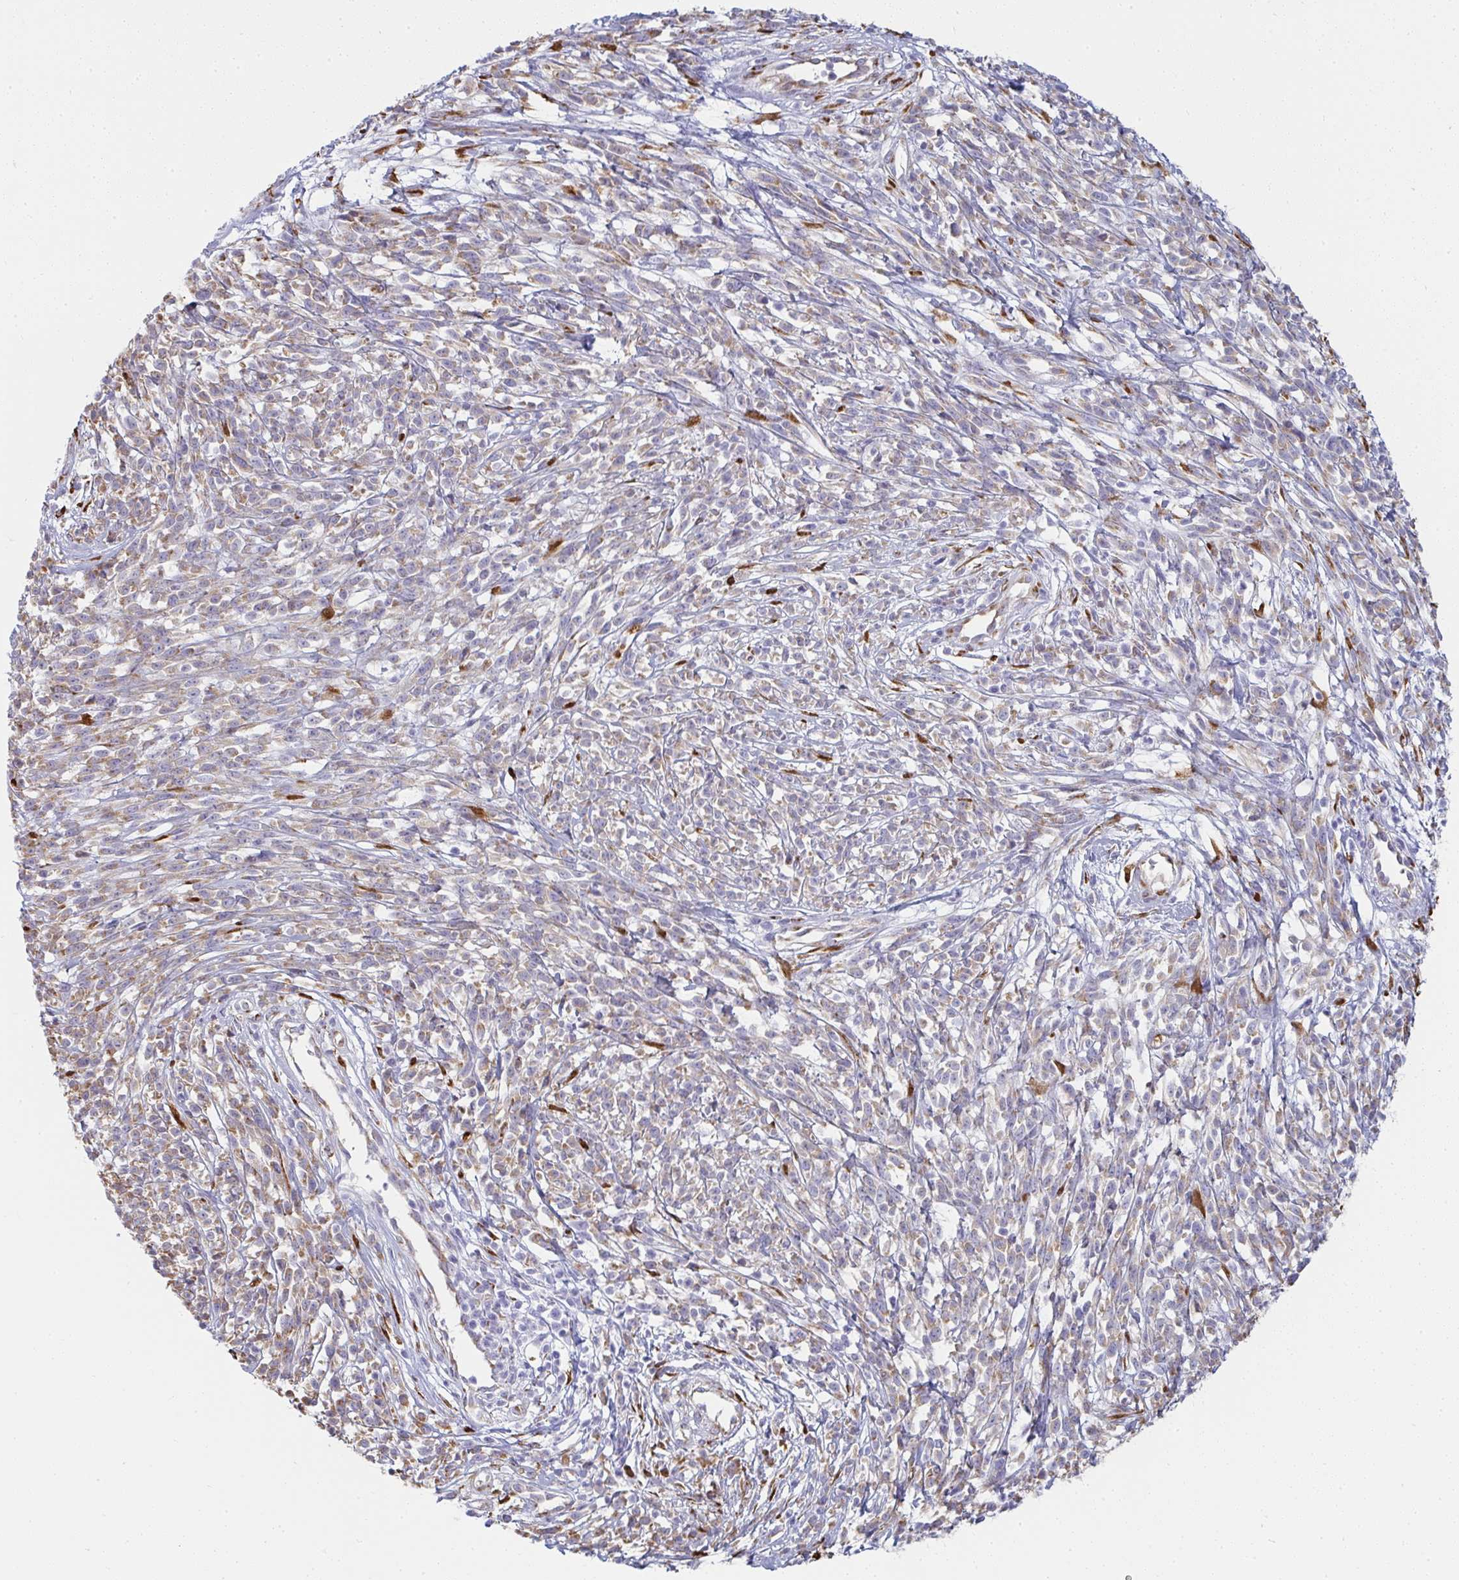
{"staining": {"intensity": "weak", "quantity": ">75%", "location": "cytoplasmic/membranous"}, "tissue": "melanoma", "cell_type": "Tumor cells", "image_type": "cancer", "snomed": [{"axis": "morphology", "description": "Malignant melanoma, NOS"}, {"axis": "topography", "description": "Skin"}, {"axis": "topography", "description": "Skin of trunk"}], "caption": "DAB immunohistochemical staining of melanoma reveals weak cytoplasmic/membranous protein expression in approximately >75% of tumor cells.", "gene": "SHROOM1", "patient": {"sex": "male", "age": 74}}